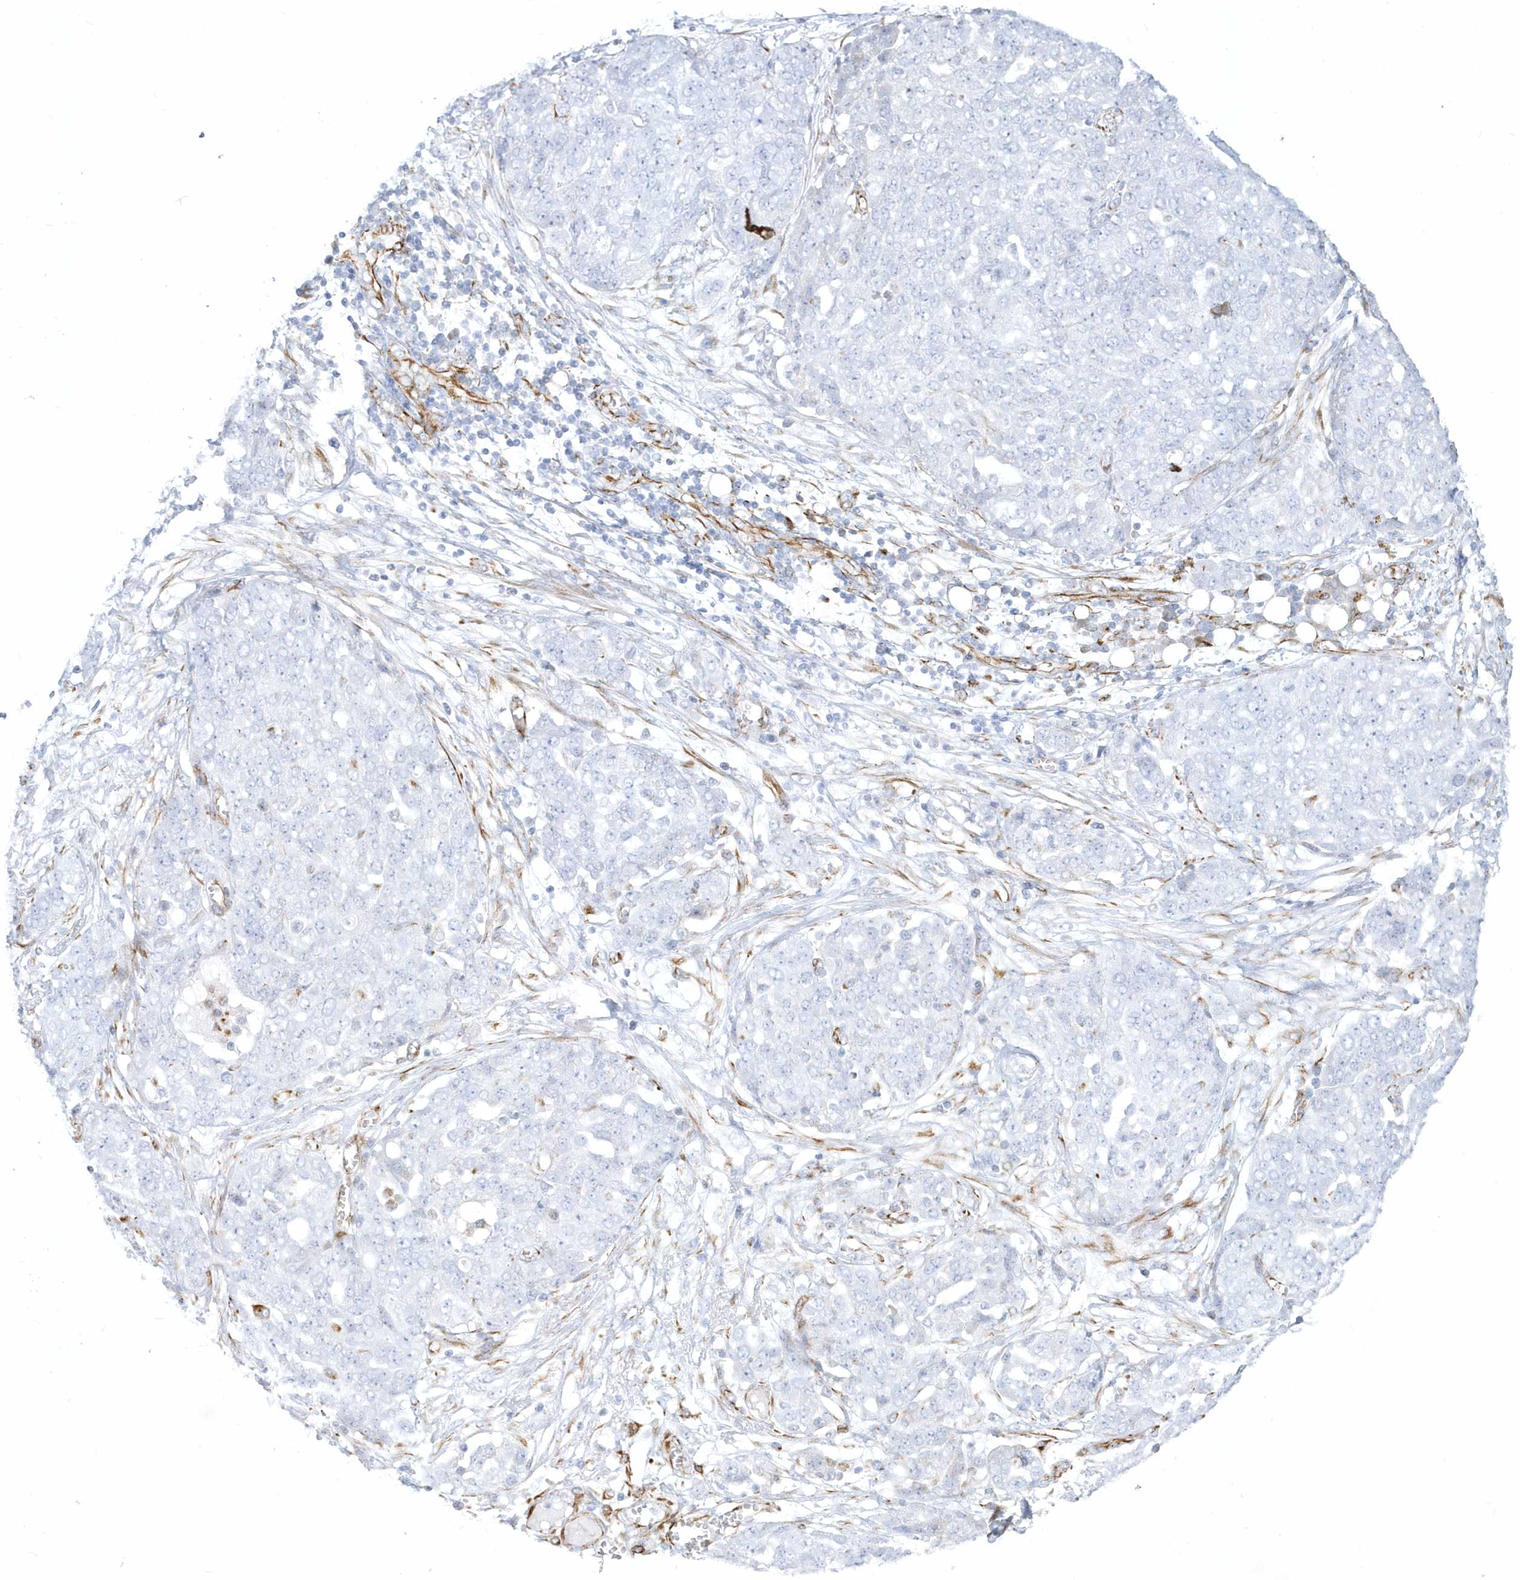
{"staining": {"intensity": "negative", "quantity": "none", "location": "none"}, "tissue": "ovarian cancer", "cell_type": "Tumor cells", "image_type": "cancer", "snomed": [{"axis": "morphology", "description": "Cystadenocarcinoma, serous, NOS"}, {"axis": "topography", "description": "Soft tissue"}, {"axis": "topography", "description": "Ovary"}], "caption": "The micrograph reveals no significant positivity in tumor cells of ovarian cancer (serous cystadenocarcinoma). (Immunohistochemistry (ihc), brightfield microscopy, high magnification).", "gene": "PPIL6", "patient": {"sex": "female", "age": 57}}